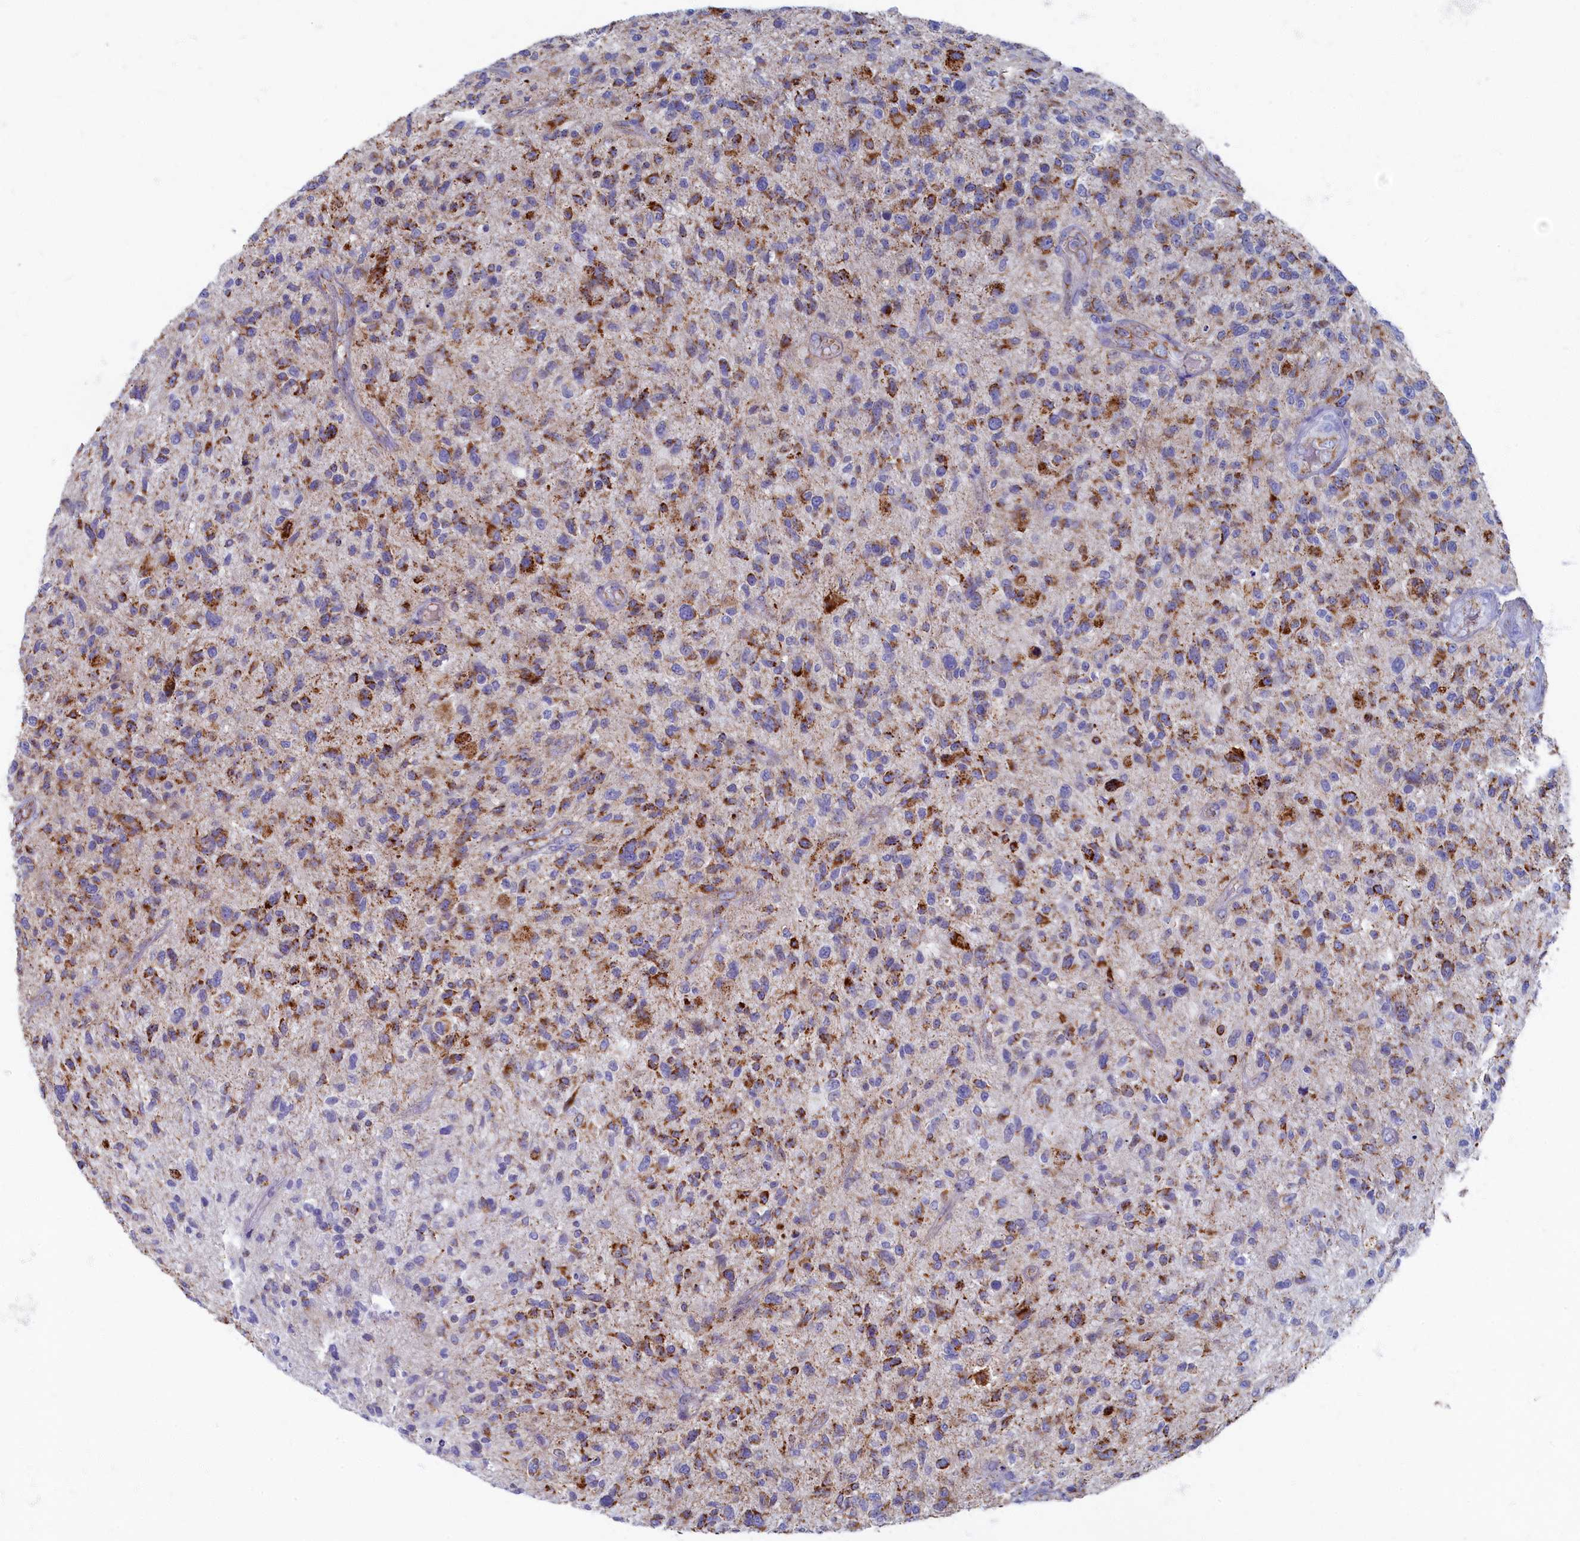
{"staining": {"intensity": "moderate", "quantity": "25%-75%", "location": "cytoplasmic/membranous"}, "tissue": "glioma", "cell_type": "Tumor cells", "image_type": "cancer", "snomed": [{"axis": "morphology", "description": "Glioma, malignant, High grade"}, {"axis": "topography", "description": "Brain"}], "caption": "Approximately 25%-75% of tumor cells in glioma exhibit moderate cytoplasmic/membranous protein staining as visualized by brown immunohistochemical staining.", "gene": "OCIAD2", "patient": {"sex": "male", "age": 47}}